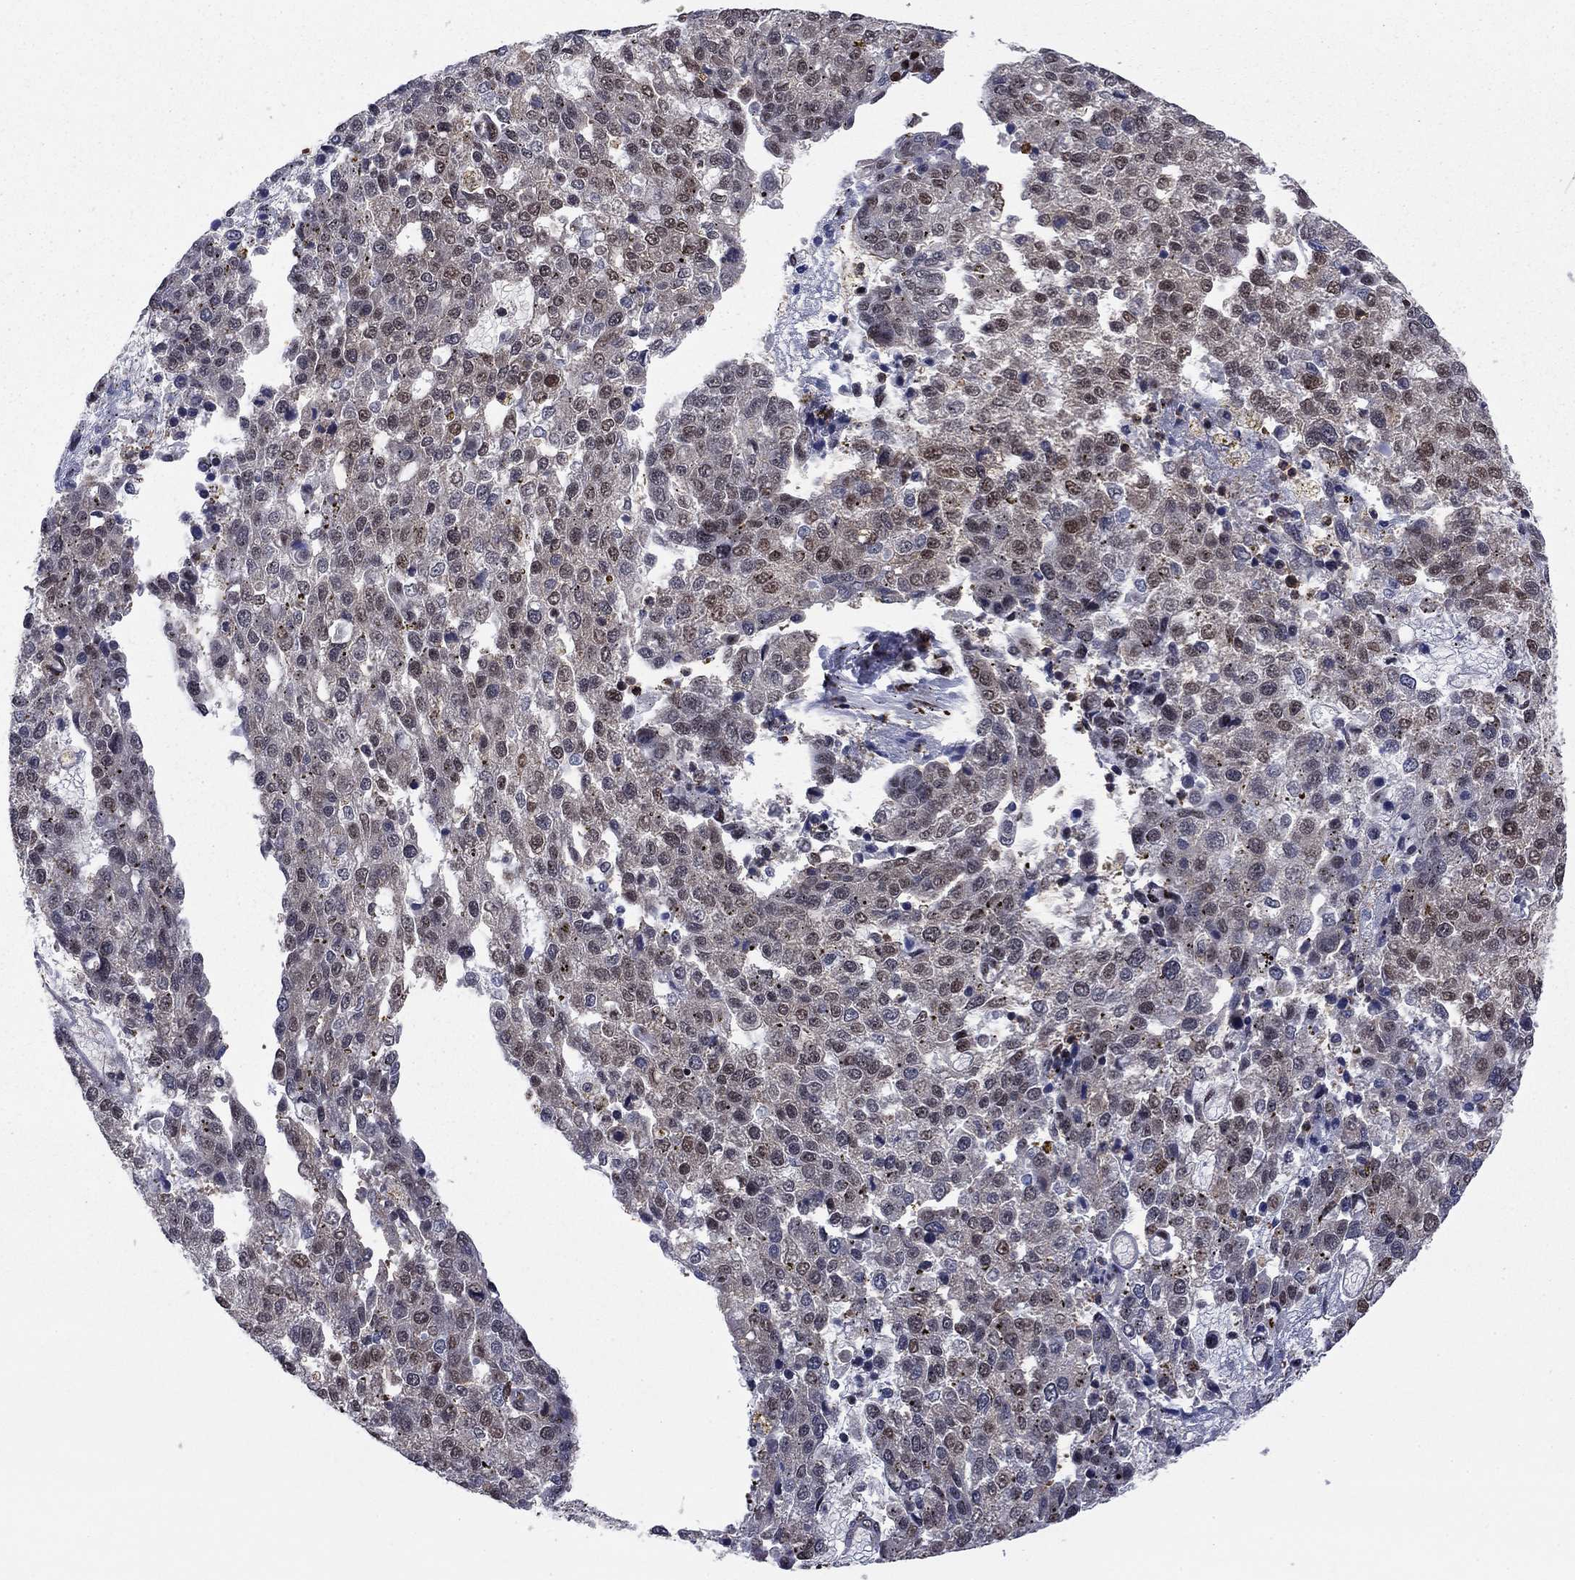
{"staining": {"intensity": "moderate", "quantity": "<25%", "location": "nuclear"}, "tissue": "pancreatic cancer", "cell_type": "Tumor cells", "image_type": "cancer", "snomed": [{"axis": "morphology", "description": "Adenocarcinoma, NOS"}, {"axis": "topography", "description": "Pancreas"}], "caption": "A histopathology image of human pancreatic cancer stained for a protein demonstrates moderate nuclear brown staining in tumor cells.", "gene": "PSMD2", "patient": {"sex": "female", "age": 61}}